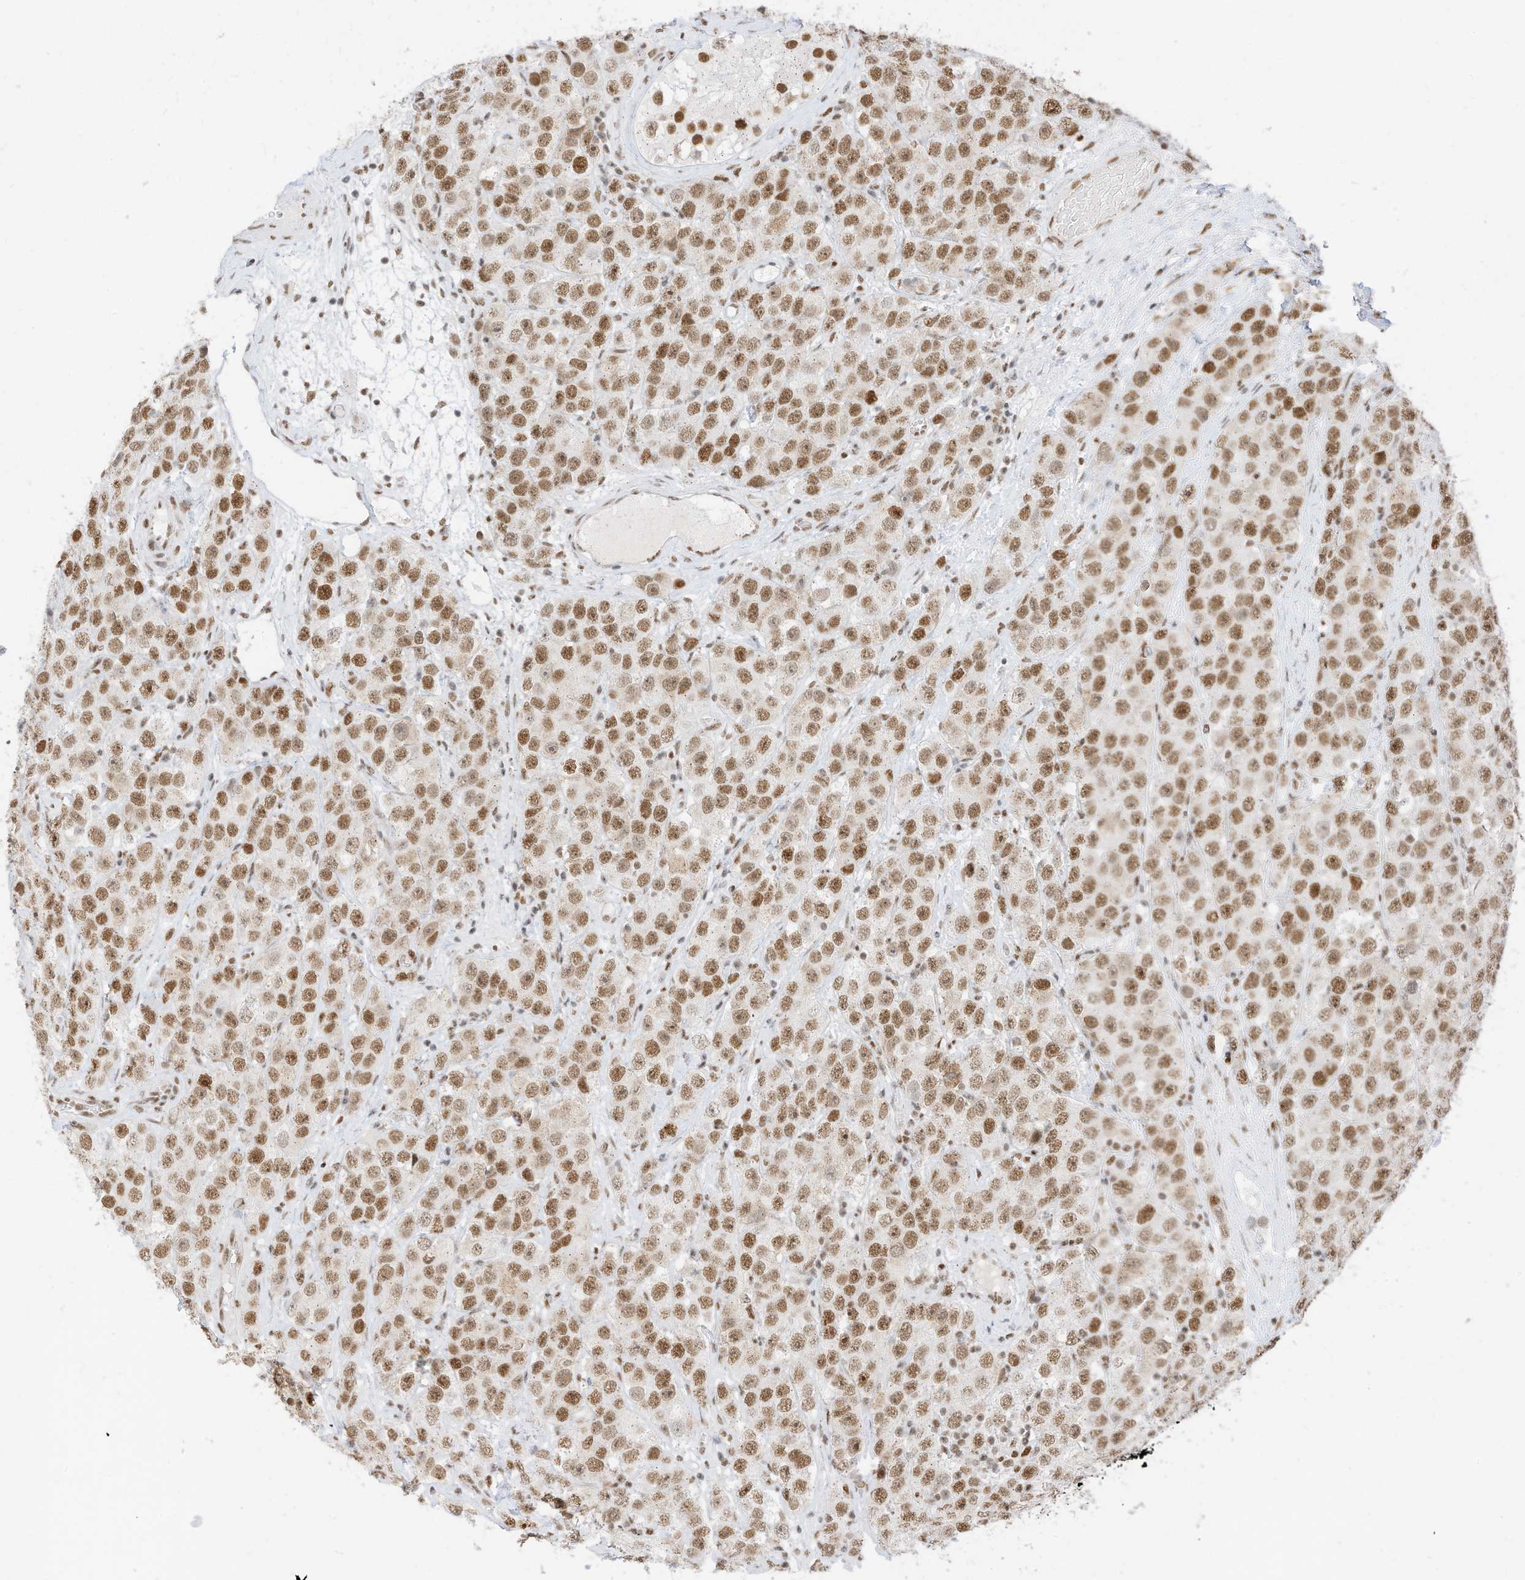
{"staining": {"intensity": "moderate", "quantity": ">75%", "location": "nuclear"}, "tissue": "testis cancer", "cell_type": "Tumor cells", "image_type": "cancer", "snomed": [{"axis": "morphology", "description": "Seminoma, NOS"}, {"axis": "topography", "description": "Testis"}], "caption": "Protein expression analysis of testis cancer exhibits moderate nuclear positivity in approximately >75% of tumor cells.", "gene": "SMARCA2", "patient": {"sex": "male", "age": 28}}